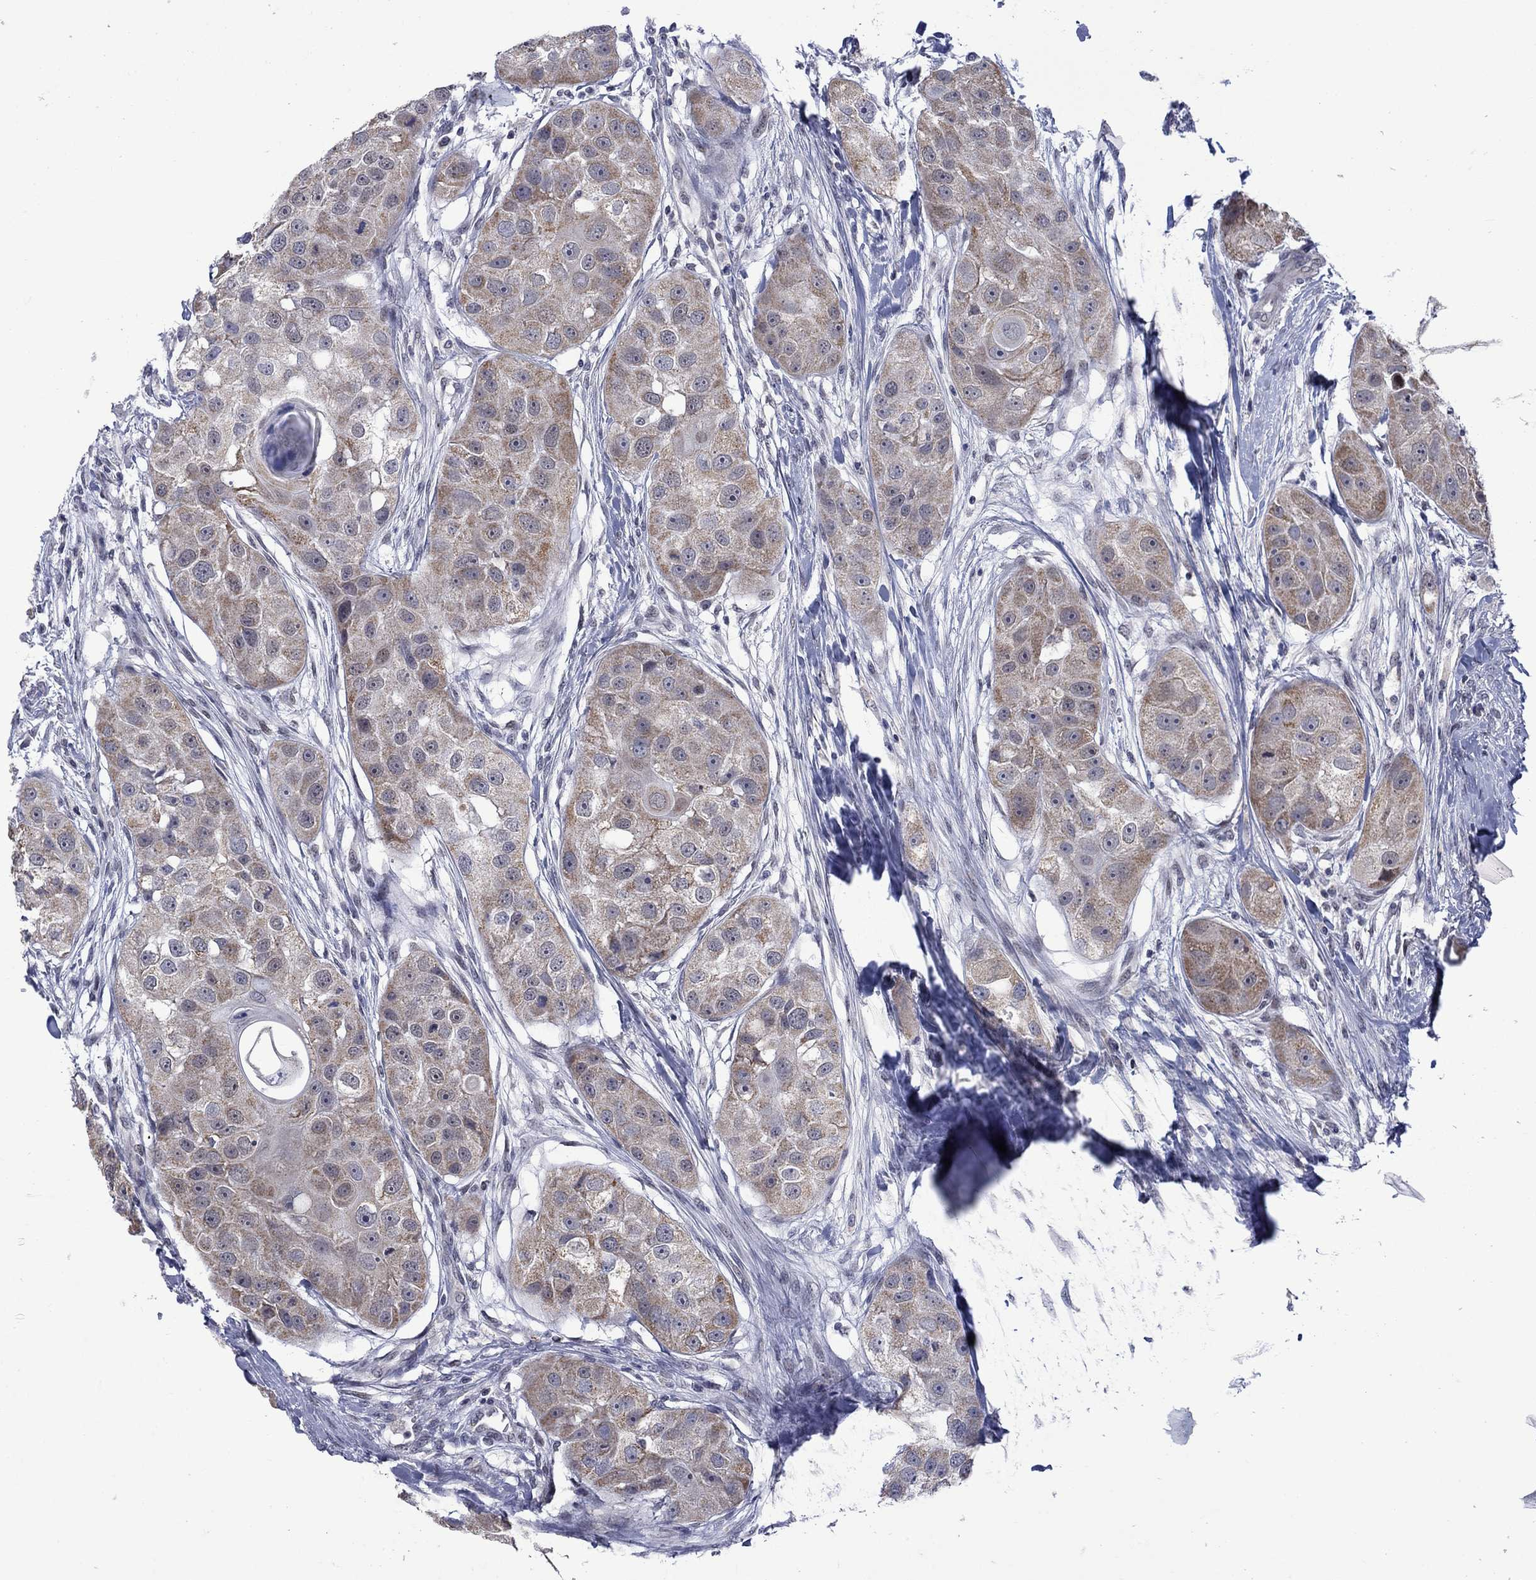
{"staining": {"intensity": "weak", "quantity": ">75%", "location": "cytoplasmic/membranous"}, "tissue": "head and neck cancer", "cell_type": "Tumor cells", "image_type": "cancer", "snomed": [{"axis": "morphology", "description": "Normal tissue, NOS"}, {"axis": "morphology", "description": "Squamous cell carcinoma, NOS"}, {"axis": "topography", "description": "Skeletal muscle"}, {"axis": "topography", "description": "Head-Neck"}], "caption": "Head and neck cancer stained with immunohistochemistry (IHC) shows weak cytoplasmic/membranous staining in about >75% of tumor cells.", "gene": "KCNJ16", "patient": {"sex": "male", "age": 51}}